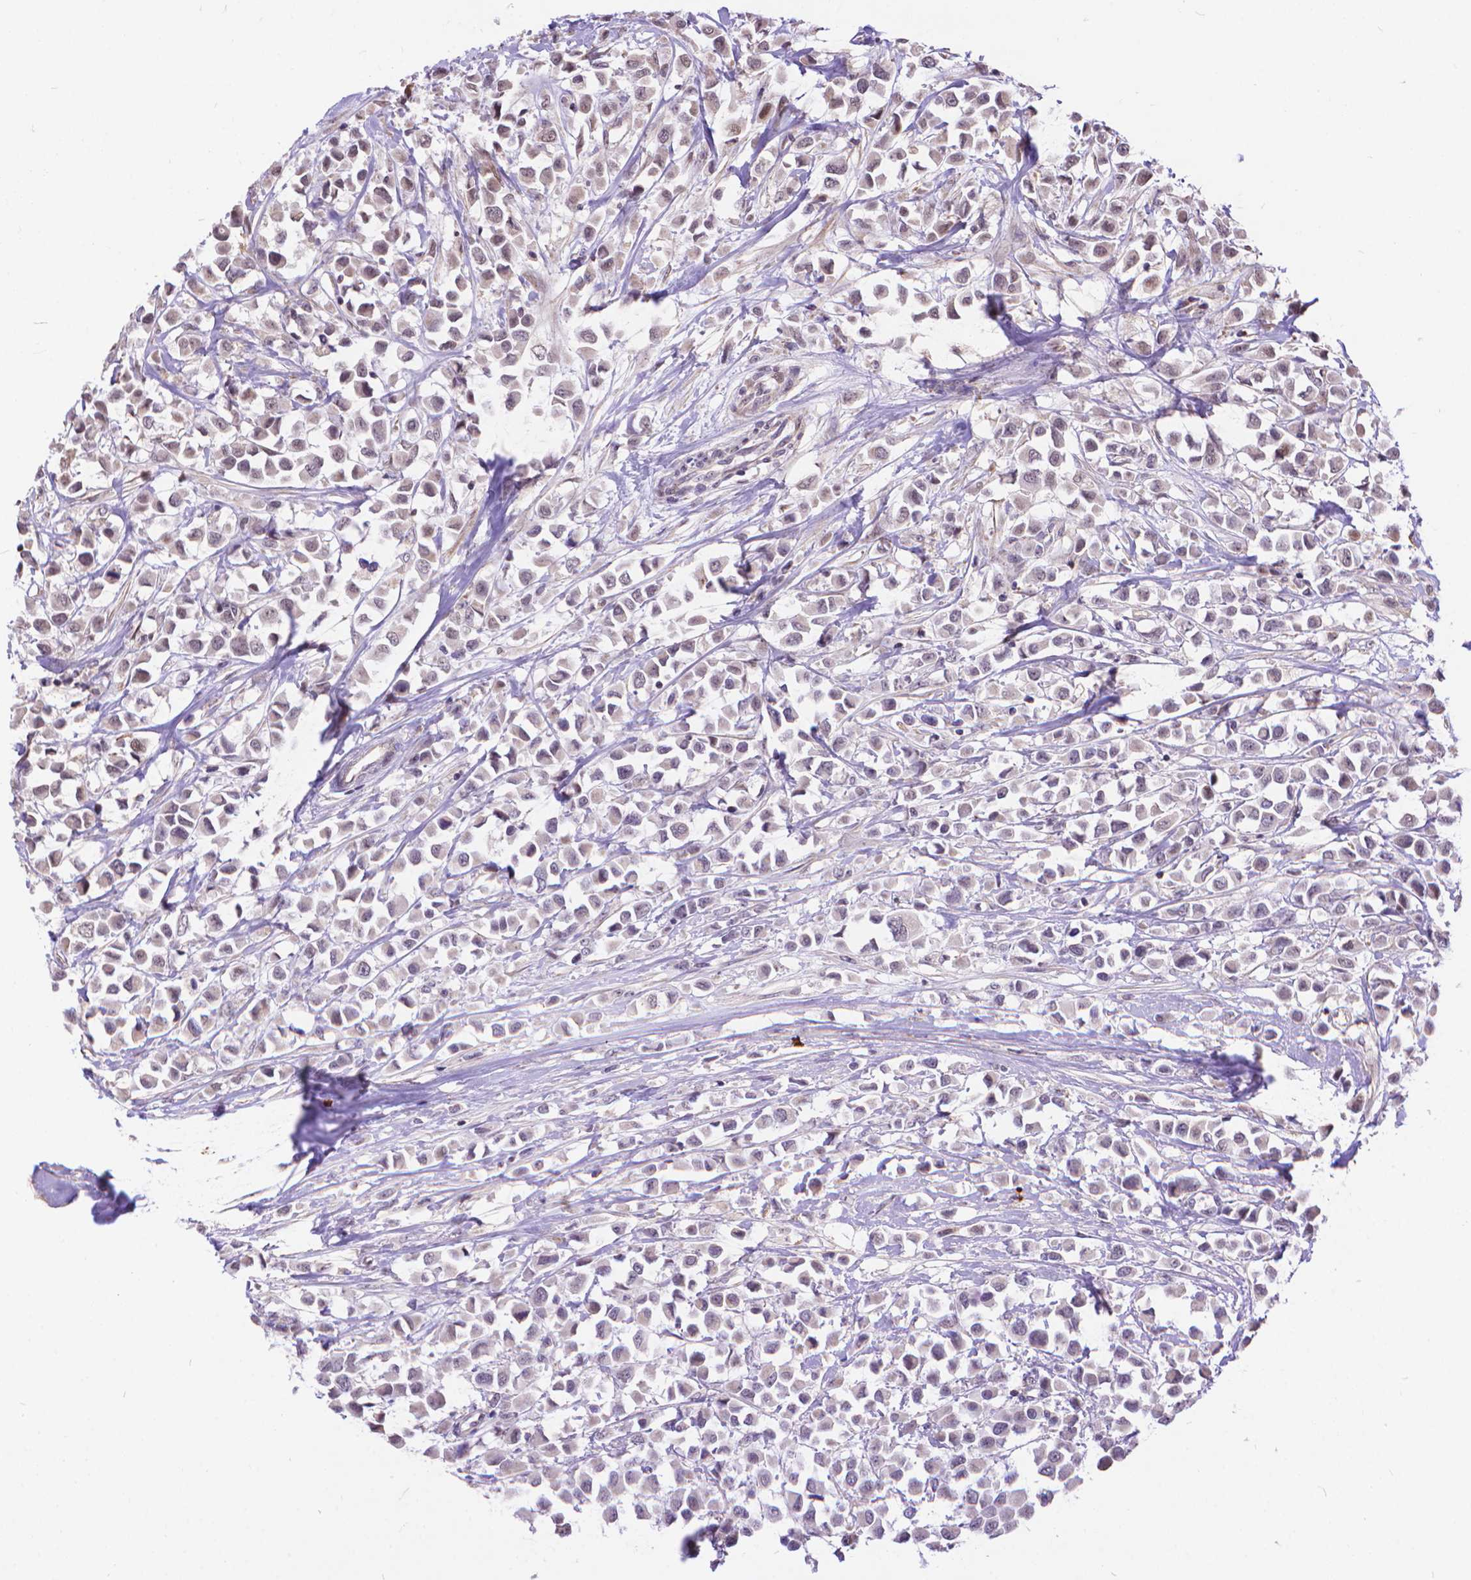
{"staining": {"intensity": "negative", "quantity": "none", "location": "none"}, "tissue": "breast cancer", "cell_type": "Tumor cells", "image_type": "cancer", "snomed": [{"axis": "morphology", "description": "Duct carcinoma"}, {"axis": "topography", "description": "Breast"}], "caption": "This image is of infiltrating ductal carcinoma (breast) stained with immunohistochemistry to label a protein in brown with the nuclei are counter-stained blue. There is no staining in tumor cells.", "gene": "TMEM135", "patient": {"sex": "female", "age": 61}}